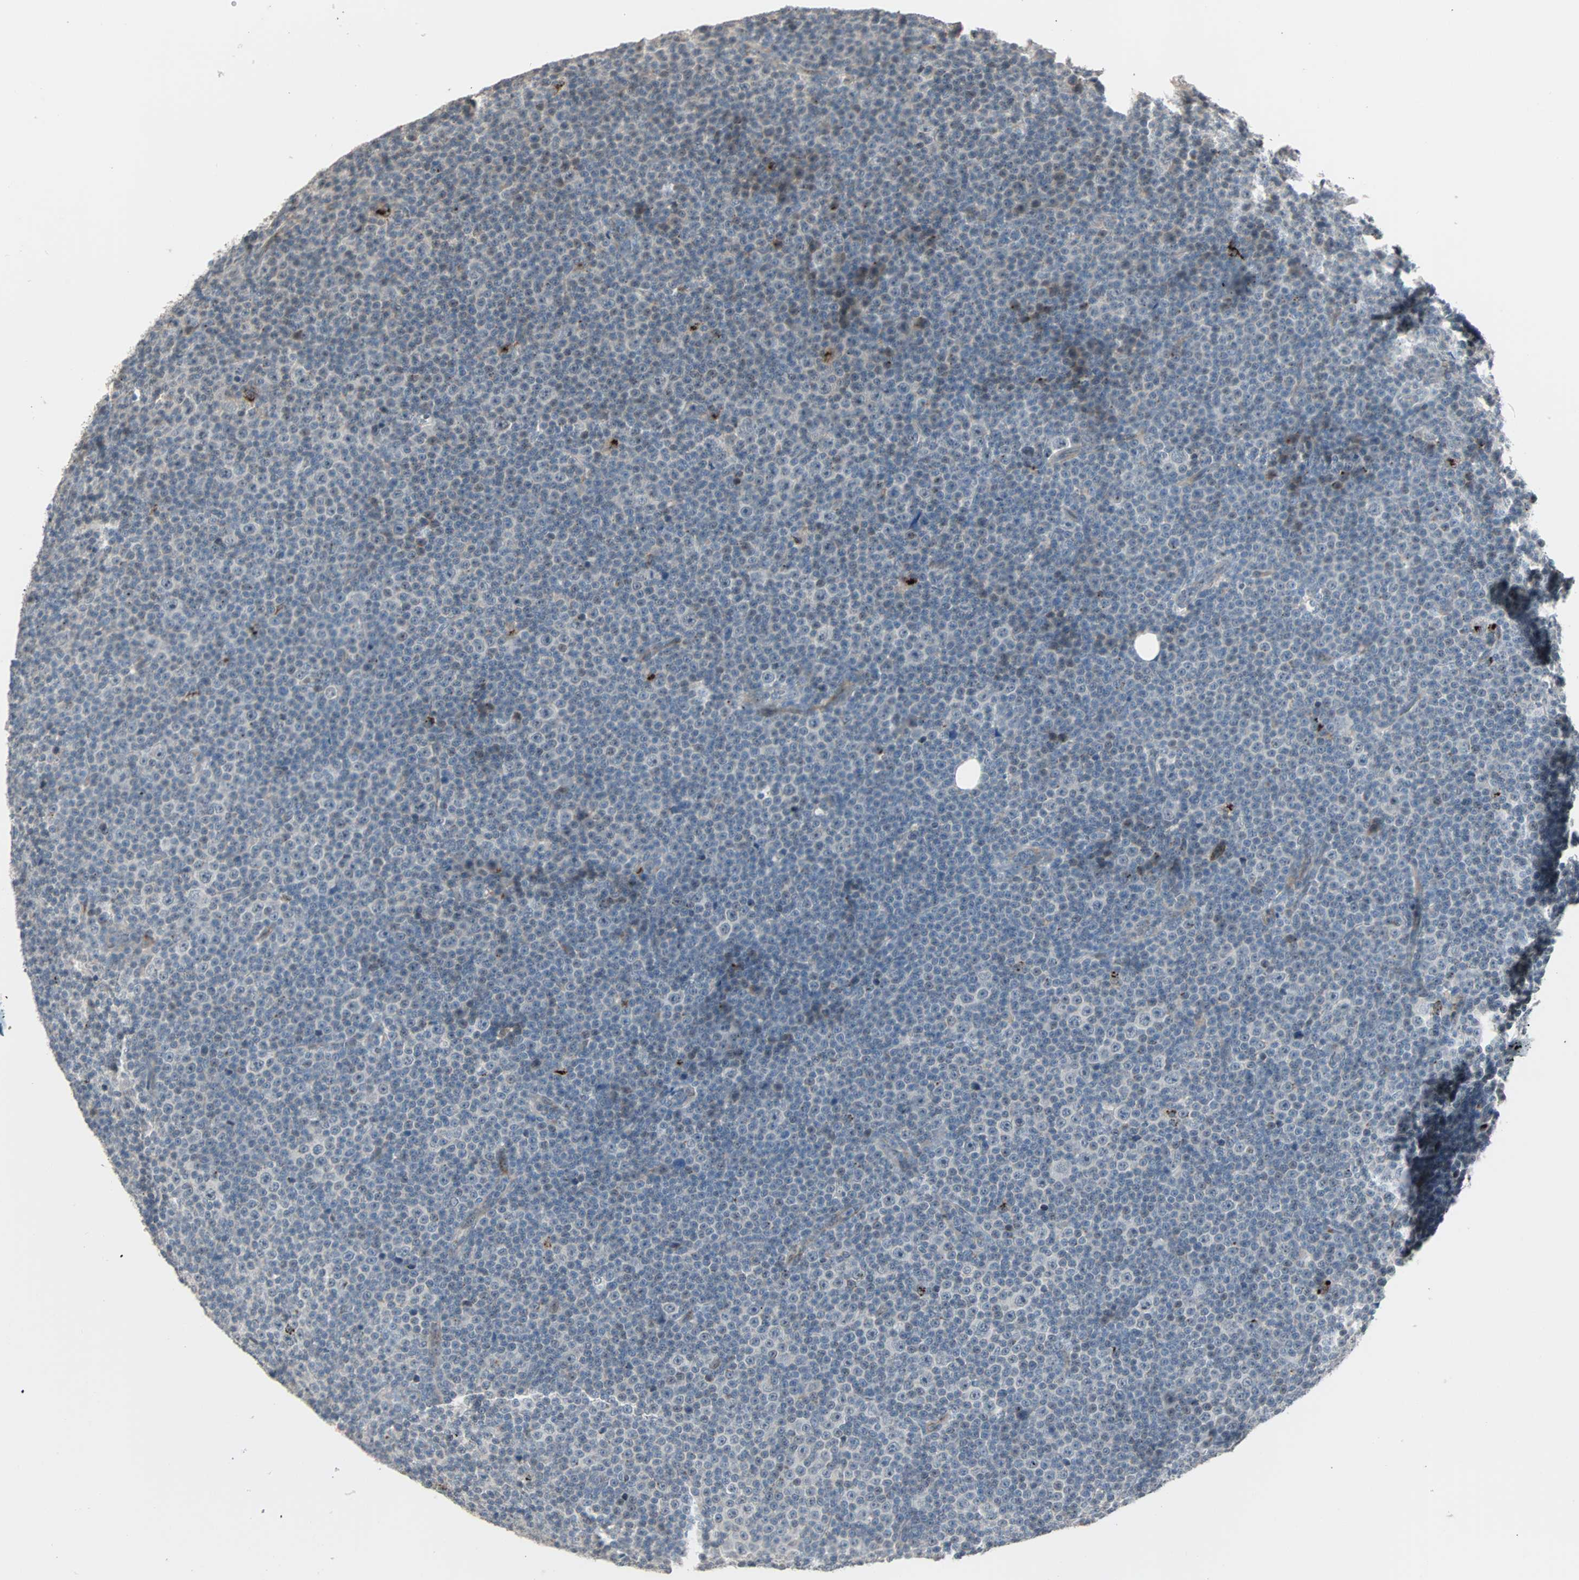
{"staining": {"intensity": "weak", "quantity": "25%-75%", "location": "cytoplasmic/membranous,nuclear"}, "tissue": "lymphoma", "cell_type": "Tumor cells", "image_type": "cancer", "snomed": [{"axis": "morphology", "description": "Malignant lymphoma, non-Hodgkin's type, Low grade"}, {"axis": "topography", "description": "Lymph node"}], "caption": "An immunohistochemistry (IHC) photomicrograph of neoplastic tissue is shown. Protein staining in brown labels weak cytoplasmic/membranous and nuclear positivity in malignant lymphoma, non-Hodgkin's type (low-grade) within tumor cells. The protein of interest is shown in brown color, while the nuclei are stained blue.", "gene": "KDM4A", "patient": {"sex": "female", "age": 67}}